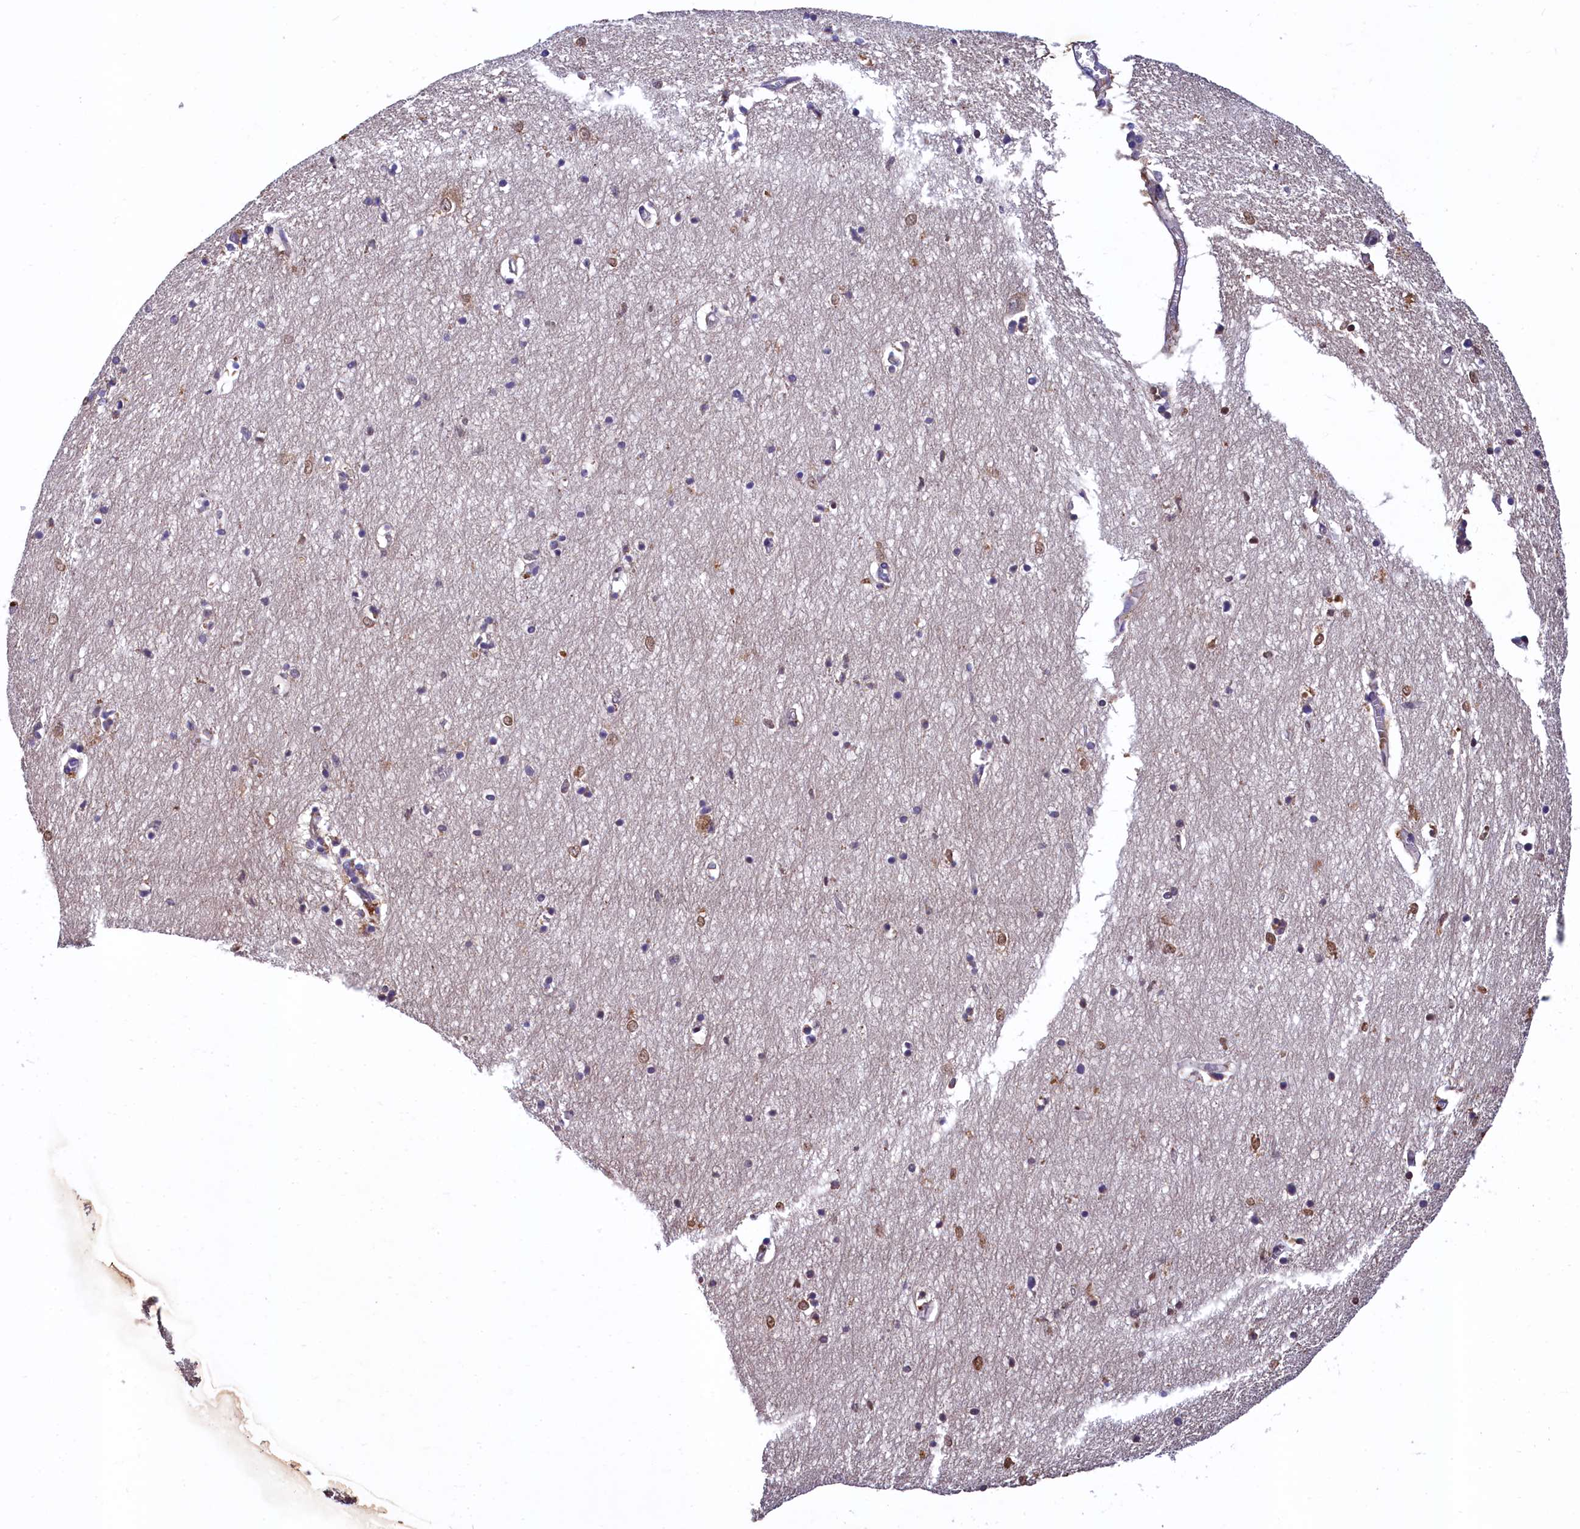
{"staining": {"intensity": "moderate", "quantity": "<25%", "location": "nuclear"}, "tissue": "hippocampus", "cell_type": "Glial cells", "image_type": "normal", "snomed": [{"axis": "morphology", "description": "Normal tissue, NOS"}, {"axis": "topography", "description": "Hippocampus"}], "caption": "Moderate nuclear protein positivity is present in approximately <25% of glial cells in hippocampus. Nuclei are stained in blue.", "gene": "EPS8L2", "patient": {"sex": "female", "age": 64}}